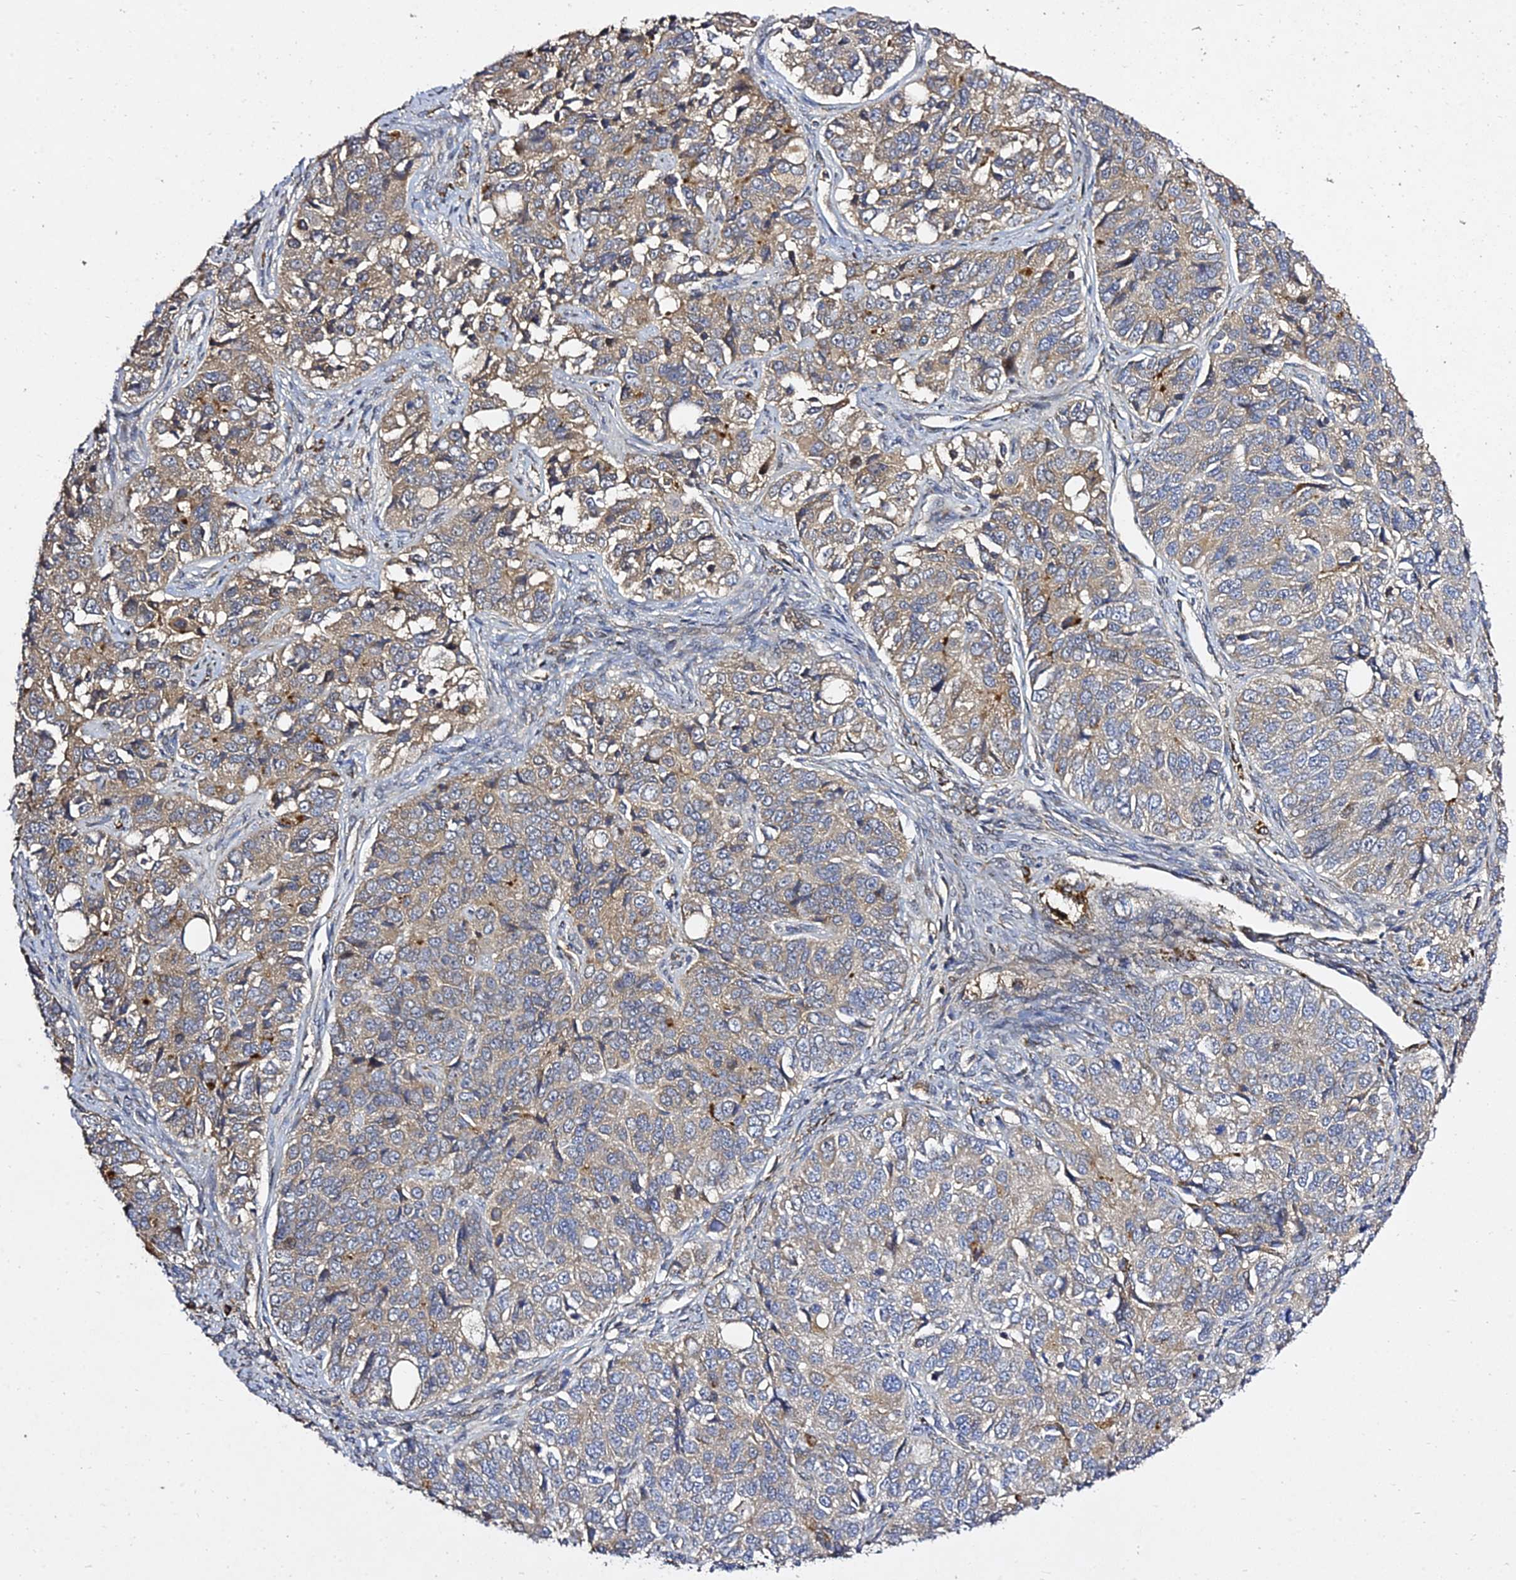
{"staining": {"intensity": "moderate", "quantity": "25%-75%", "location": "cytoplasmic/membranous"}, "tissue": "ovarian cancer", "cell_type": "Tumor cells", "image_type": "cancer", "snomed": [{"axis": "morphology", "description": "Carcinoma, endometroid"}, {"axis": "topography", "description": "Ovary"}], "caption": "Immunohistochemical staining of ovarian cancer reveals medium levels of moderate cytoplasmic/membranous expression in about 25%-75% of tumor cells.", "gene": "GRTP1", "patient": {"sex": "female", "age": 51}}